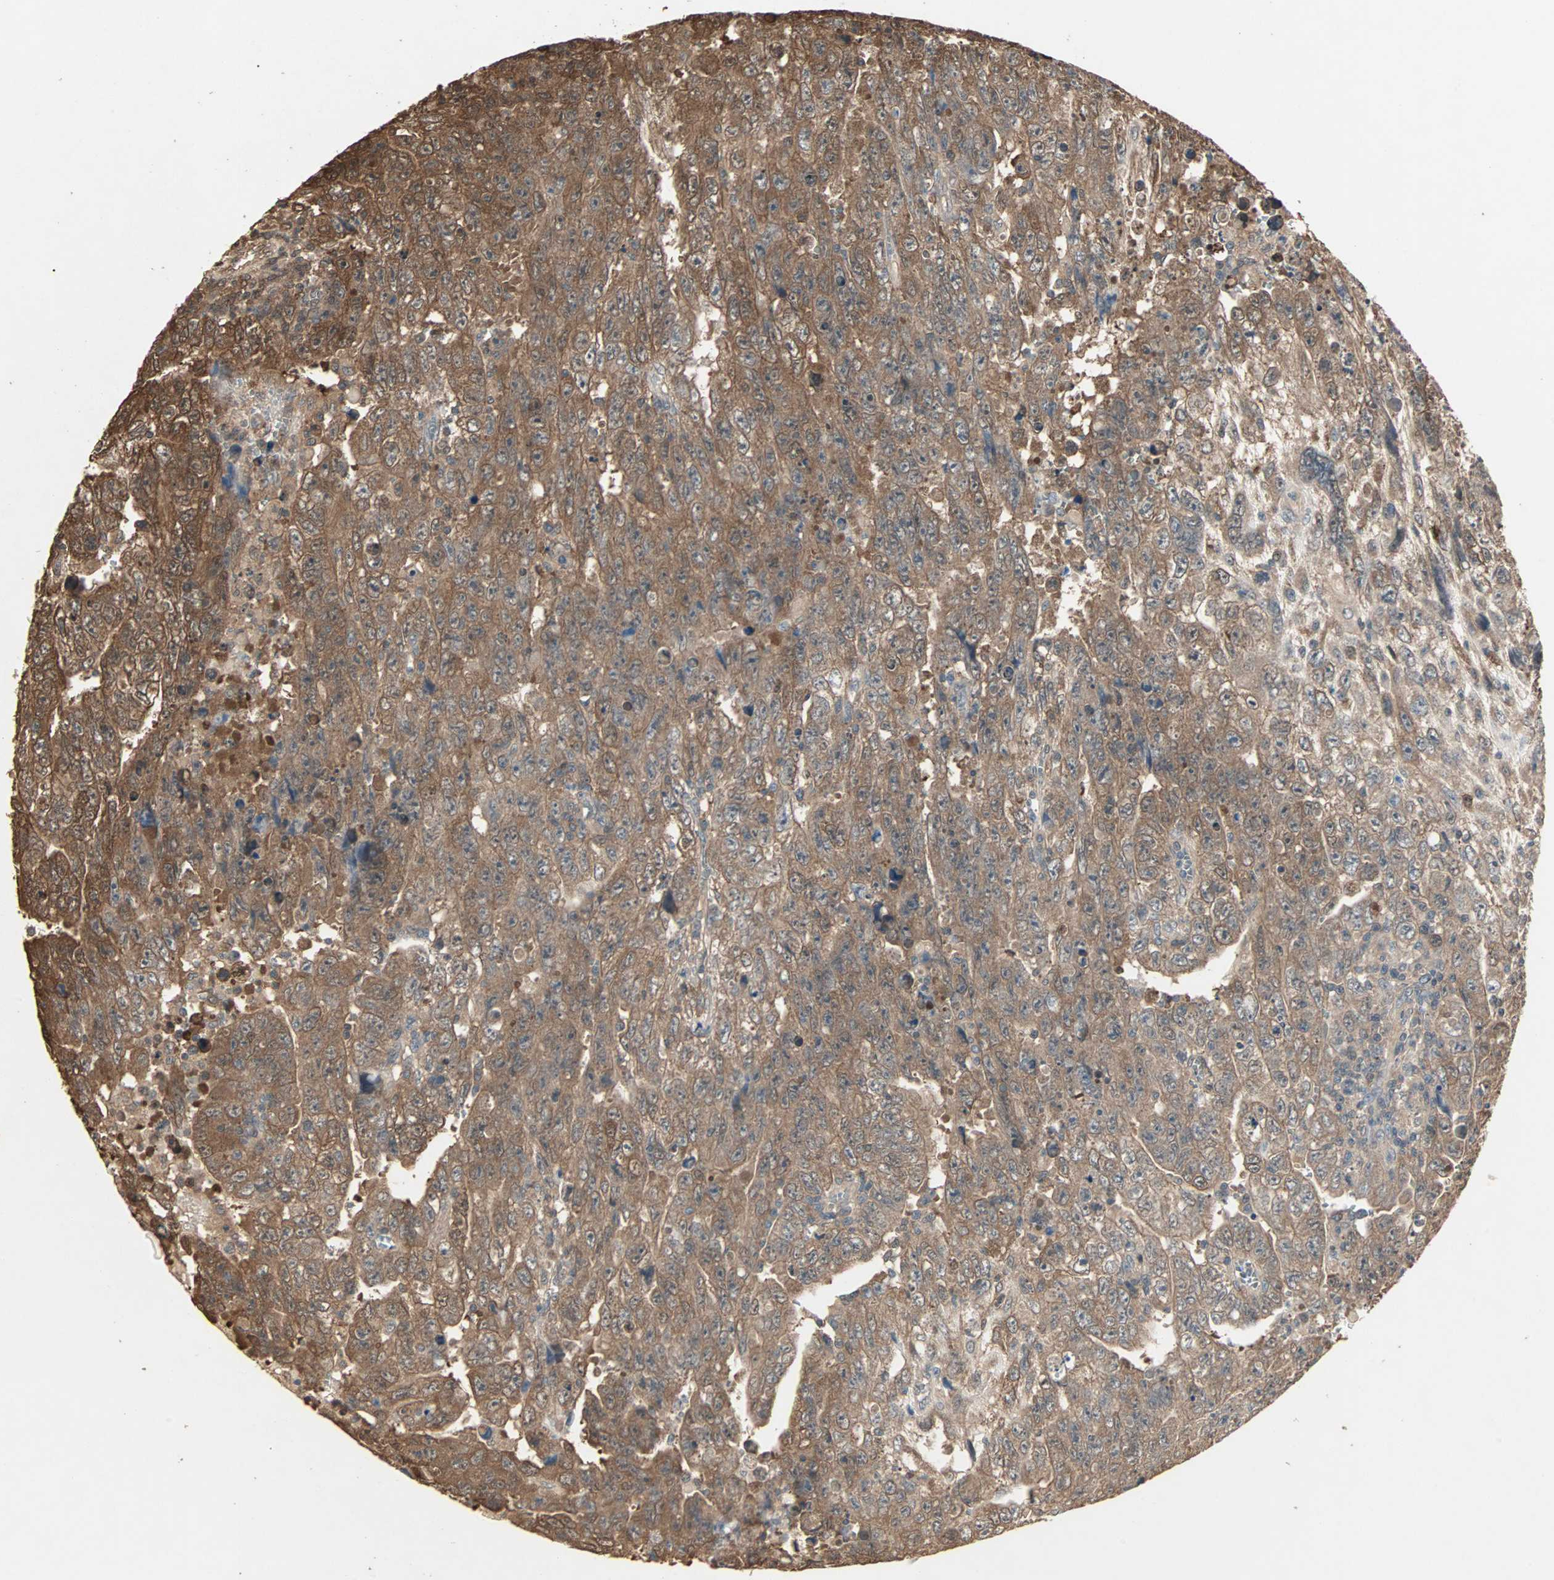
{"staining": {"intensity": "moderate", "quantity": ">75%", "location": "cytoplasmic/membranous"}, "tissue": "testis cancer", "cell_type": "Tumor cells", "image_type": "cancer", "snomed": [{"axis": "morphology", "description": "Carcinoma, Embryonal, NOS"}, {"axis": "topography", "description": "Testis"}], "caption": "Embryonal carcinoma (testis) stained with DAB IHC displays medium levels of moderate cytoplasmic/membranous staining in about >75% of tumor cells. (DAB (3,3'-diaminobenzidine) IHC with brightfield microscopy, high magnification).", "gene": "DRG2", "patient": {"sex": "male", "age": 28}}